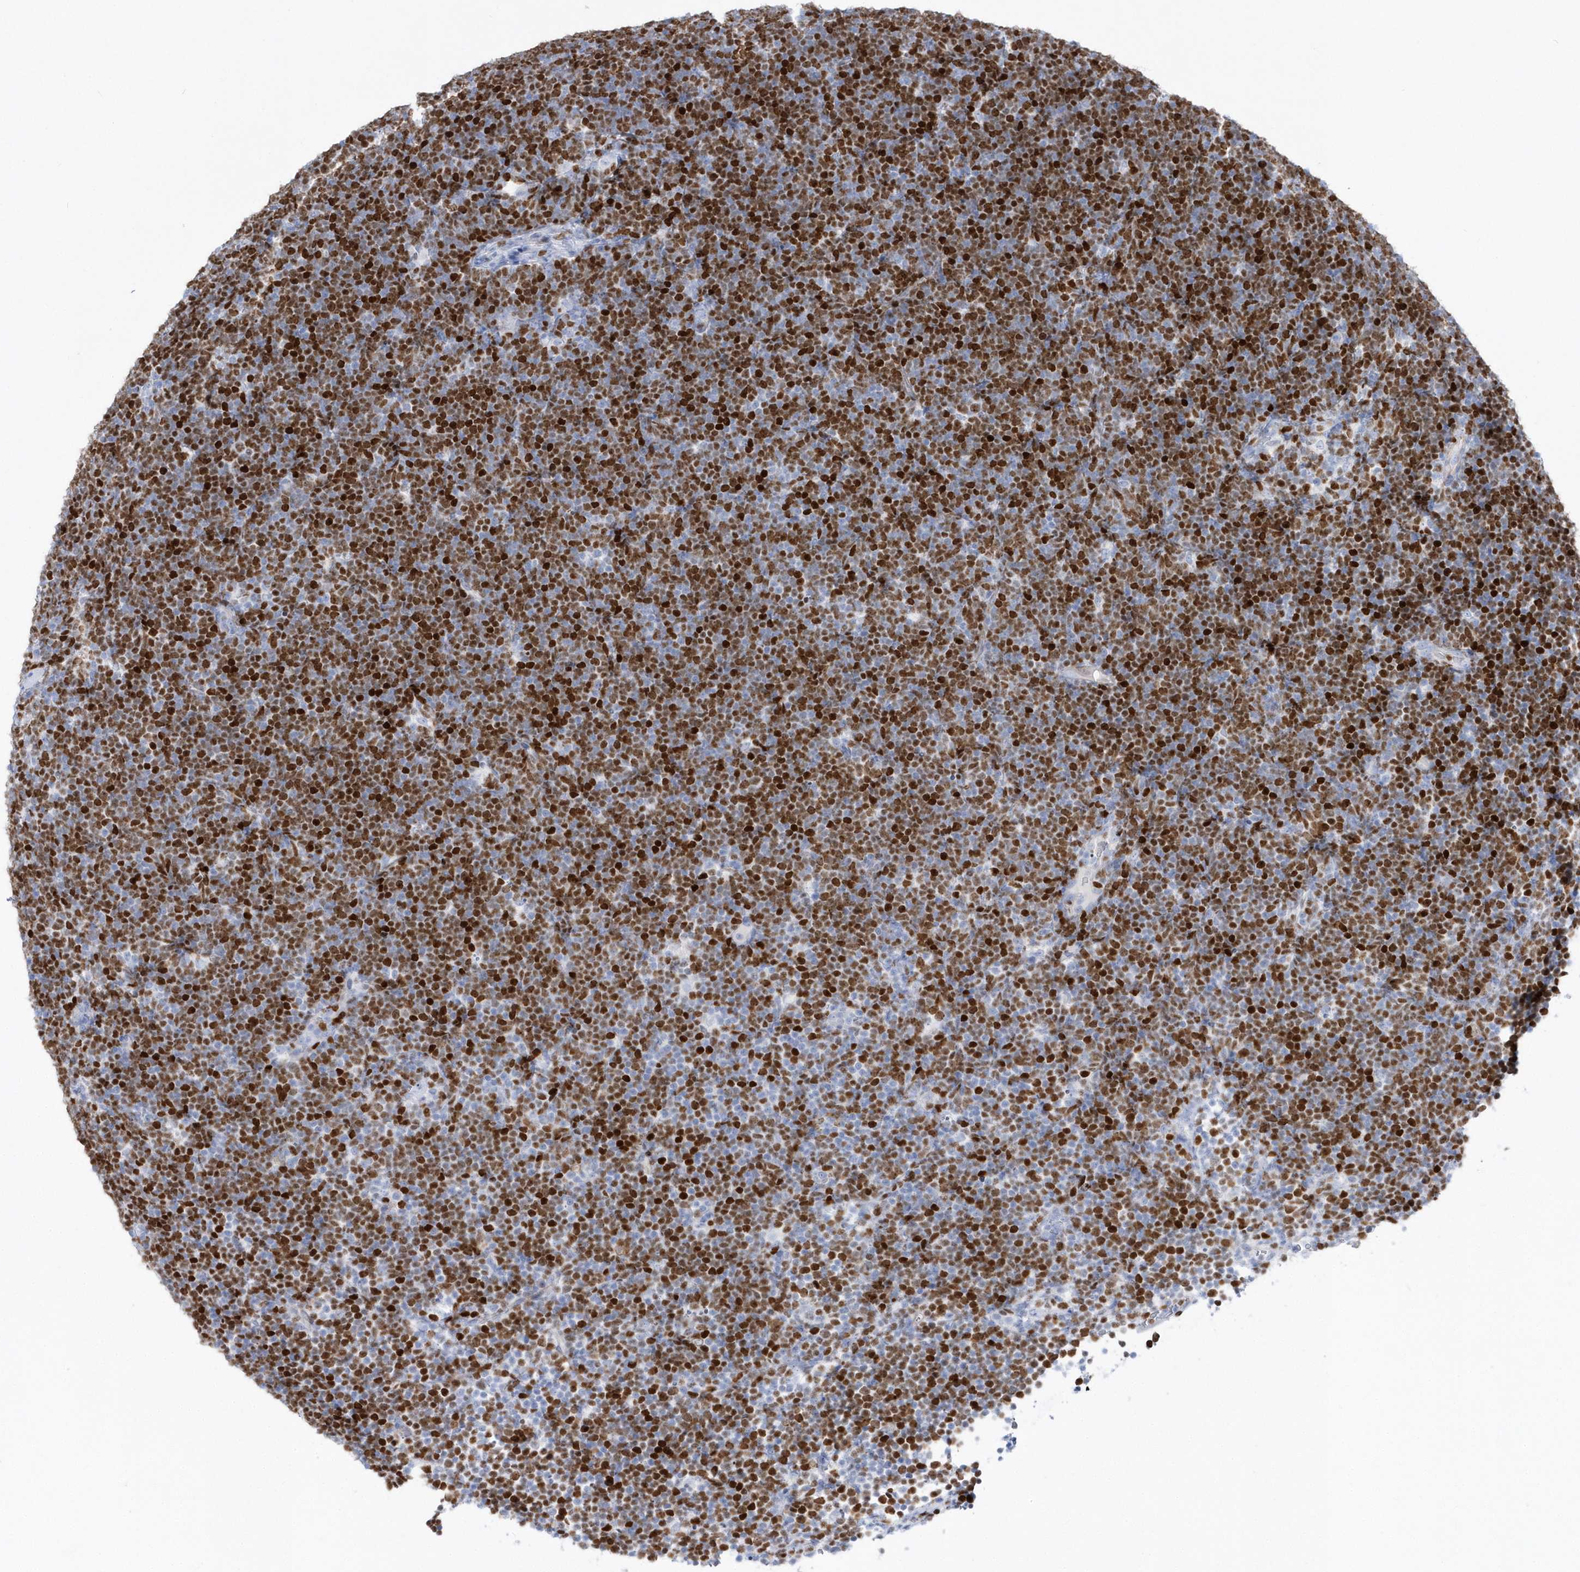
{"staining": {"intensity": "strong", "quantity": "25%-75%", "location": "nuclear"}, "tissue": "lymphoma", "cell_type": "Tumor cells", "image_type": "cancer", "snomed": [{"axis": "morphology", "description": "Malignant lymphoma, non-Hodgkin's type, High grade"}, {"axis": "topography", "description": "Lymph node"}], "caption": "Protein positivity by immunohistochemistry (IHC) reveals strong nuclear positivity in approximately 25%-75% of tumor cells in malignant lymphoma, non-Hodgkin's type (high-grade). (Brightfield microscopy of DAB IHC at high magnification).", "gene": "TMCO6", "patient": {"sex": "male", "age": 13}}